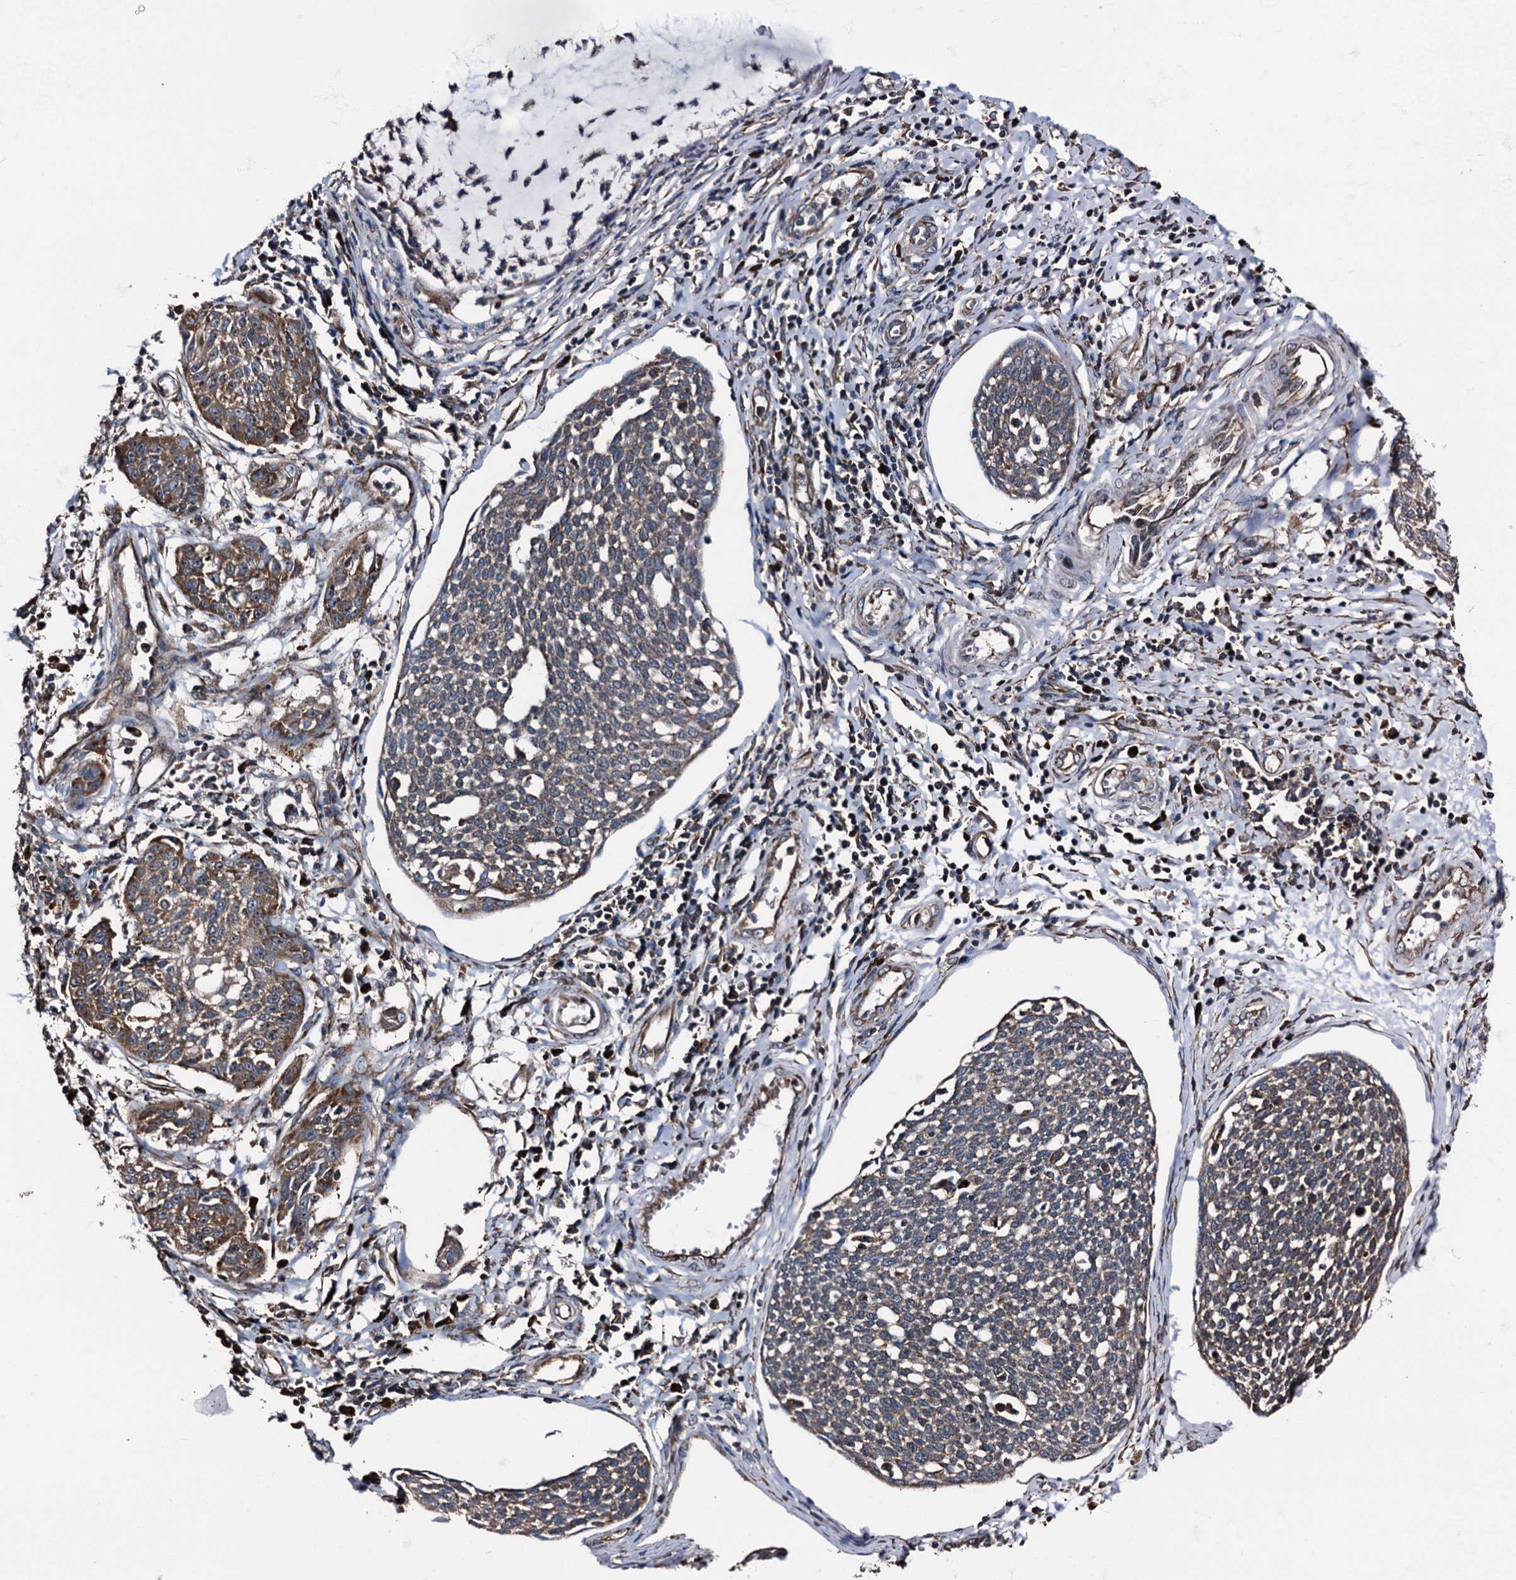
{"staining": {"intensity": "moderate", "quantity": "25%-75%", "location": "cytoplasmic/membranous"}, "tissue": "cervical cancer", "cell_type": "Tumor cells", "image_type": "cancer", "snomed": [{"axis": "morphology", "description": "Squamous cell carcinoma, NOS"}, {"axis": "topography", "description": "Cervix"}], "caption": "An immunohistochemistry (IHC) micrograph of neoplastic tissue is shown. Protein staining in brown highlights moderate cytoplasmic/membranous positivity in squamous cell carcinoma (cervical) within tumor cells.", "gene": "ATP2C1", "patient": {"sex": "female", "age": 34}}